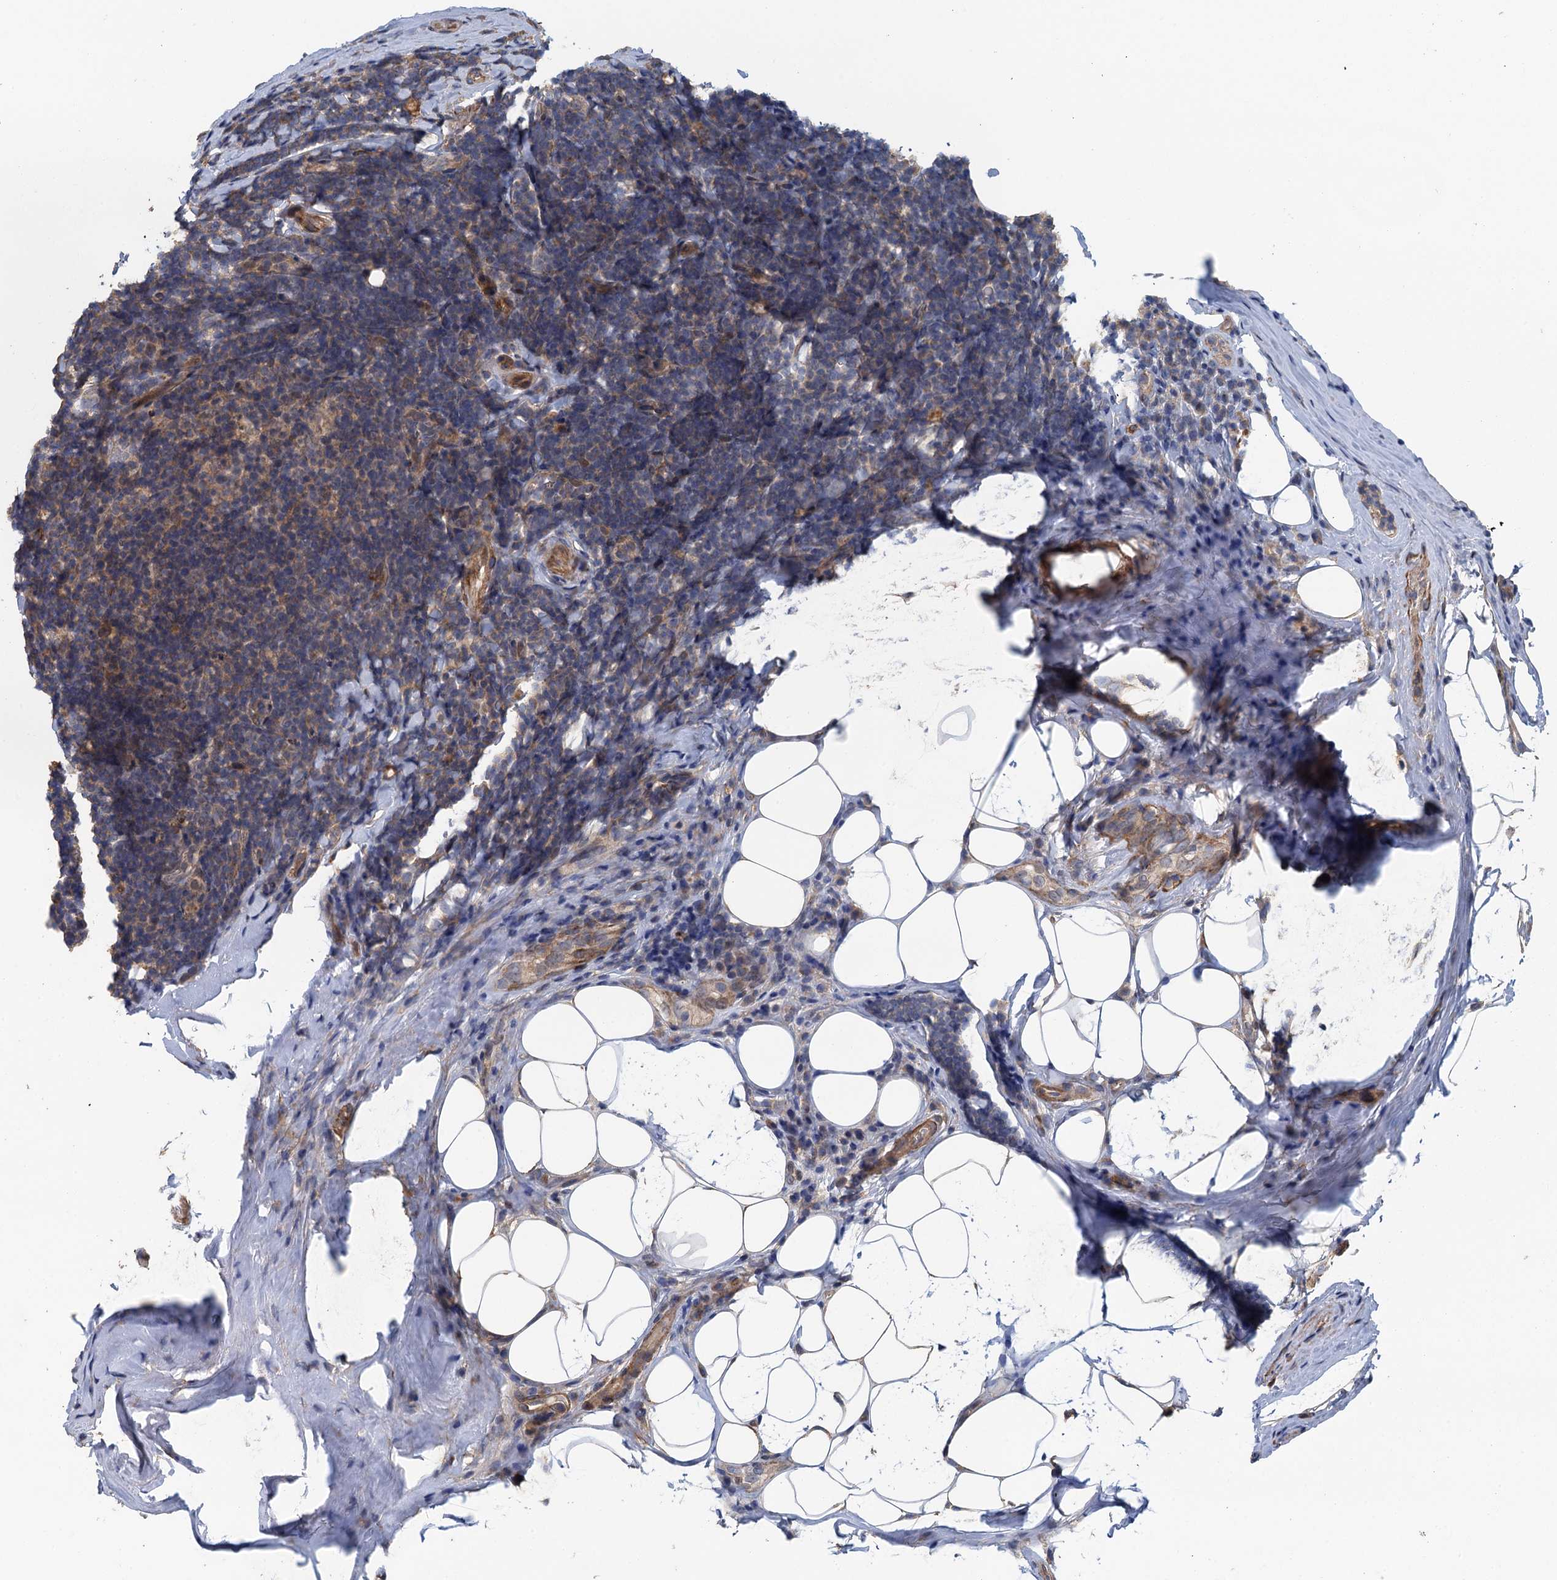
{"staining": {"intensity": "negative", "quantity": "none", "location": "none"}, "tissue": "tonsil", "cell_type": "Germinal center cells", "image_type": "normal", "snomed": [{"axis": "morphology", "description": "Normal tissue, NOS"}, {"axis": "topography", "description": "Tonsil"}], "caption": "A high-resolution photomicrograph shows immunohistochemistry (IHC) staining of unremarkable tonsil, which reveals no significant positivity in germinal center cells.", "gene": "RSAD2", "patient": {"sex": "male", "age": 37}}